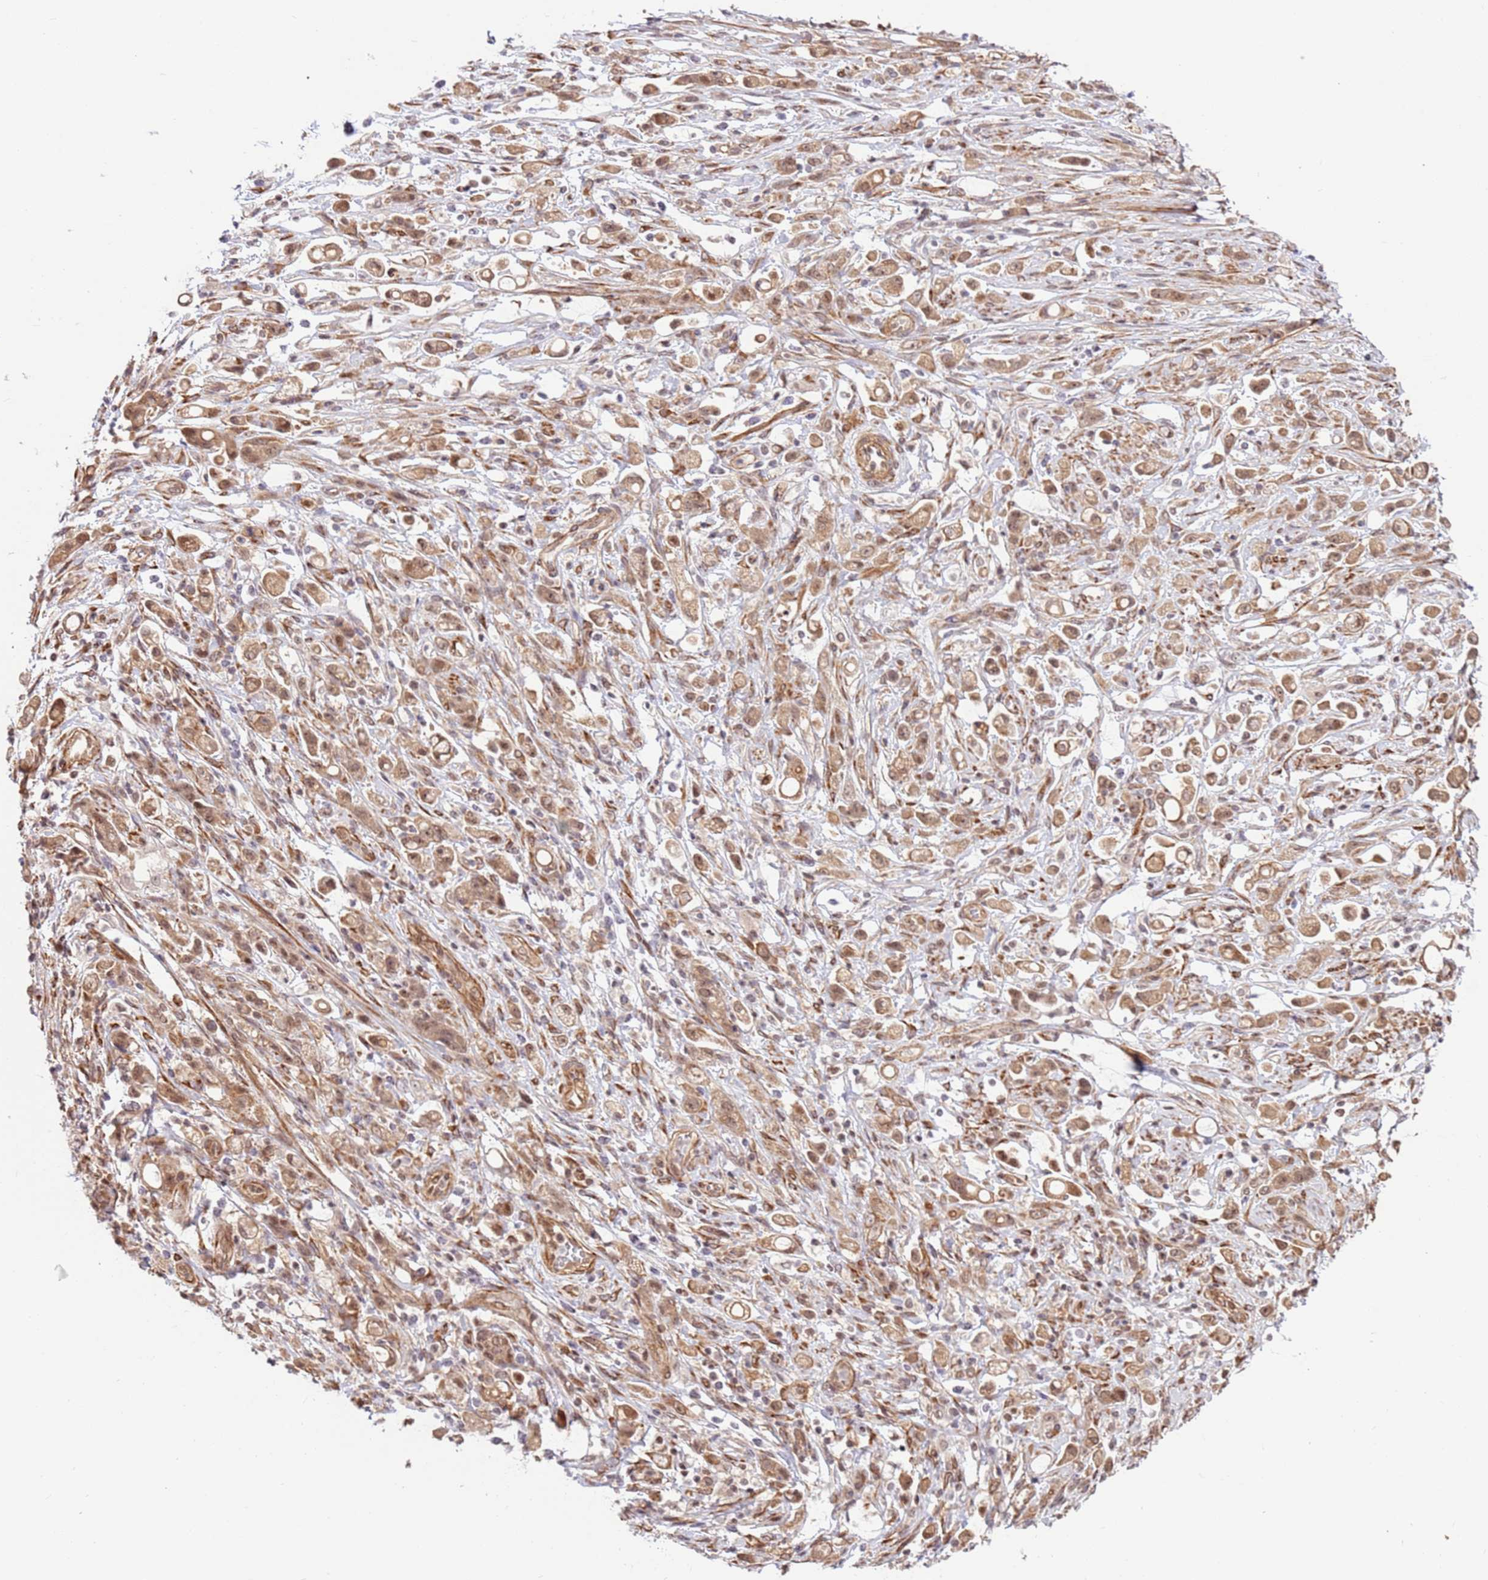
{"staining": {"intensity": "moderate", "quantity": ">75%", "location": "cytoplasmic/membranous"}, "tissue": "stomach cancer", "cell_type": "Tumor cells", "image_type": "cancer", "snomed": [{"axis": "morphology", "description": "Adenocarcinoma, NOS"}, {"axis": "topography", "description": "Stomach"}], "caption": "High-magnification brightfield microscopy of stomach adenocarcinoma stained with DAB (3,3'-diaminobenzidine) (brown) and counterstained with hematoxylin (blue). tumor cells exhibit moderate cytoplasmic/membranous staining is appreciated in approximately>75% of cells.", "gene": "DCAF4", "patient": {"sex": "female", "age": 60}}